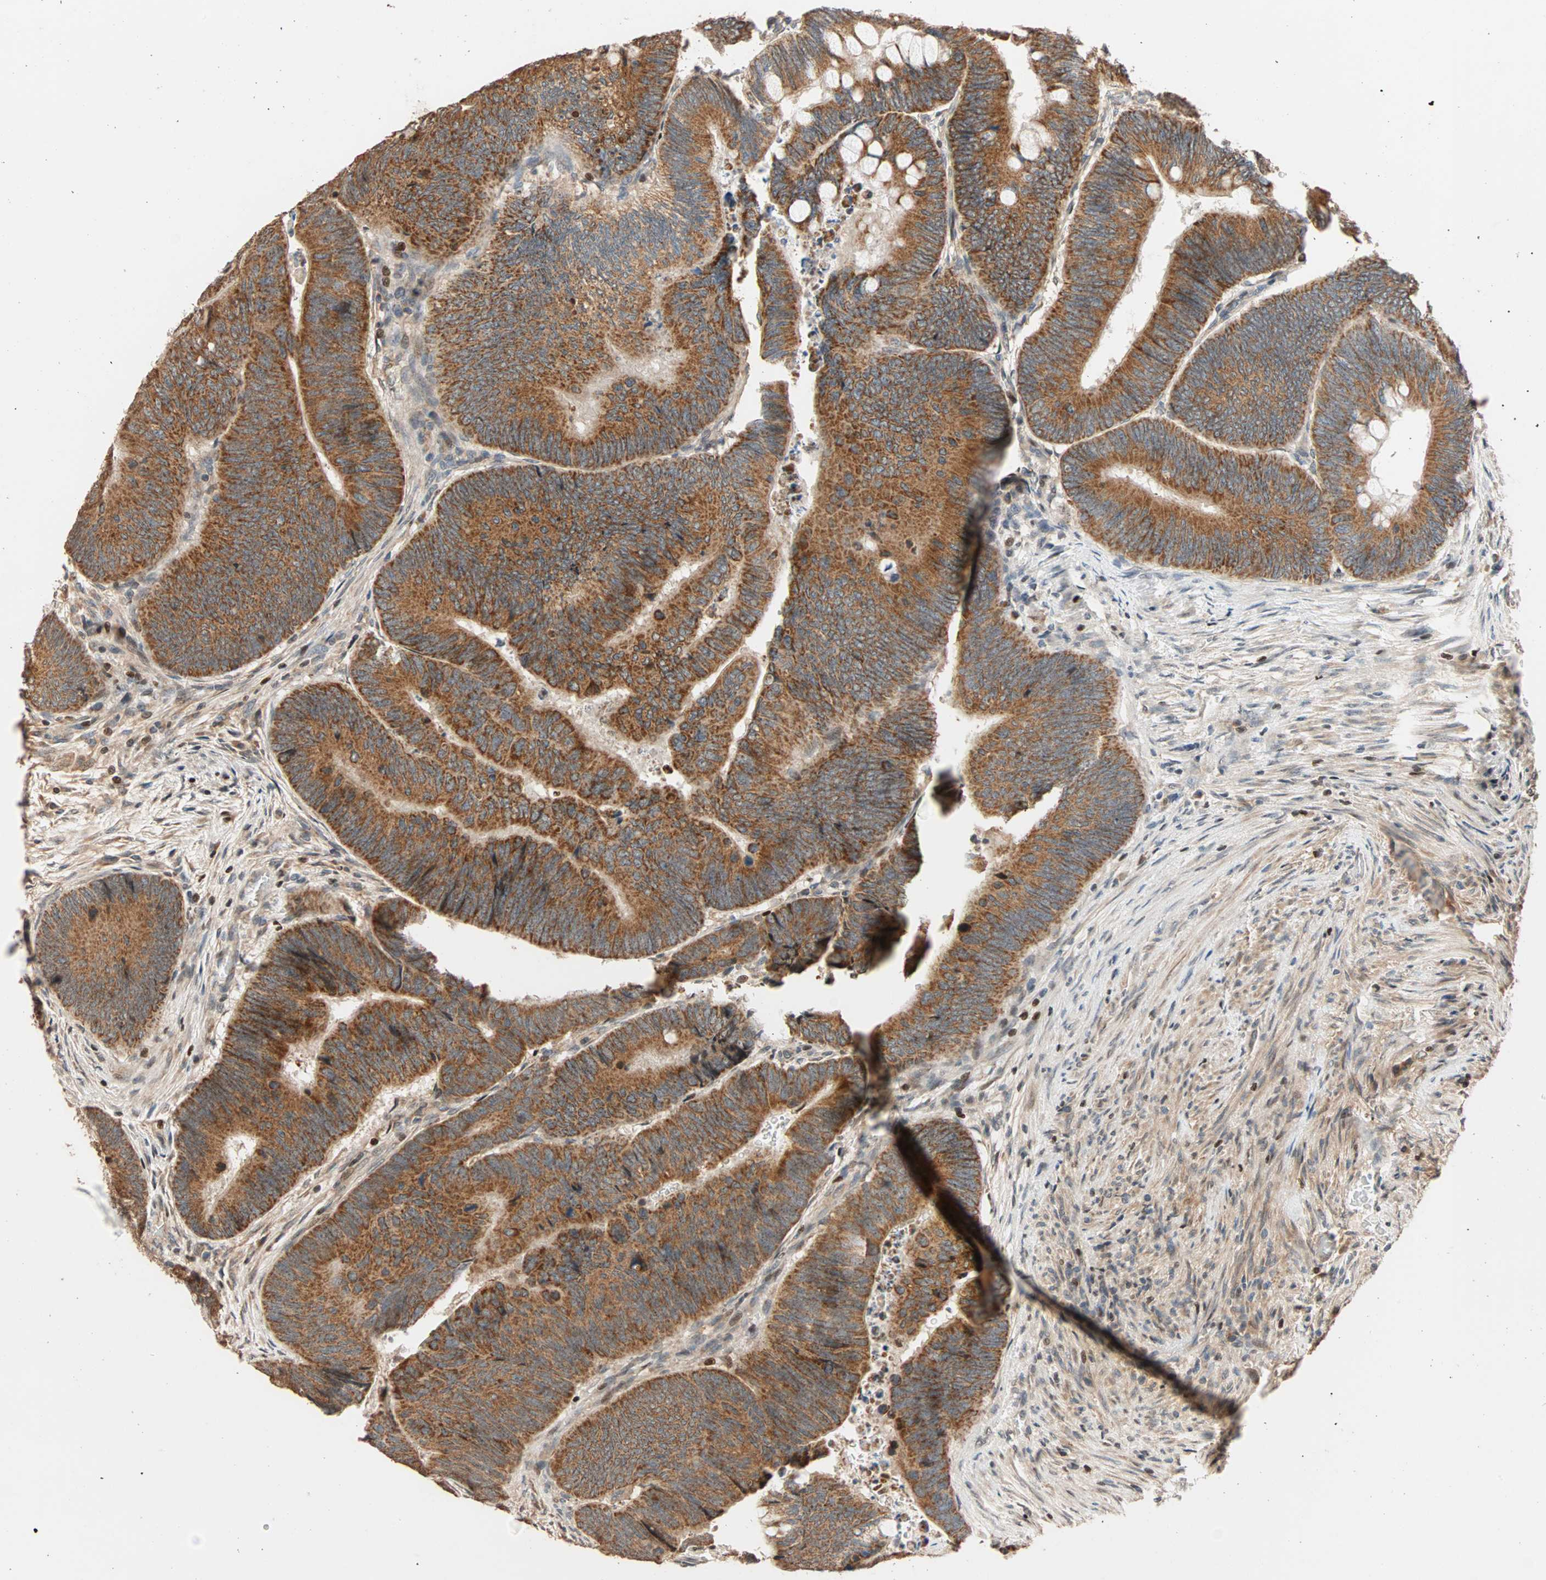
{"staining": {"intensity": "strong", "quantity": ">75%", "location": "cytoplasmic/membranous"}, "tissue": "colorectal cancer", "cell_type": "Tumor cells", "image_type": "cancer", "snomed": [{"axis": "morphology", "description": "Normal tissue, NOS"}, {"axis": "morphology", "description": "Adenocarcinoma, NOS"}, {"axis": "topography", "description": "Rectum"}, {"axis": "topography", "description": "Peripheral nerve tissue"}], "caption": "This photomicrograph shows colorectal cancer stained with immunohistochemistry (IHC) to label a protein in brown. The cytoplasmic/membranous of tumor cells show strong positivity for the protein. Nuclei are counter-stained blue.", "gene": "HECW1", "patient": {"sex": "male", "age": 92}}